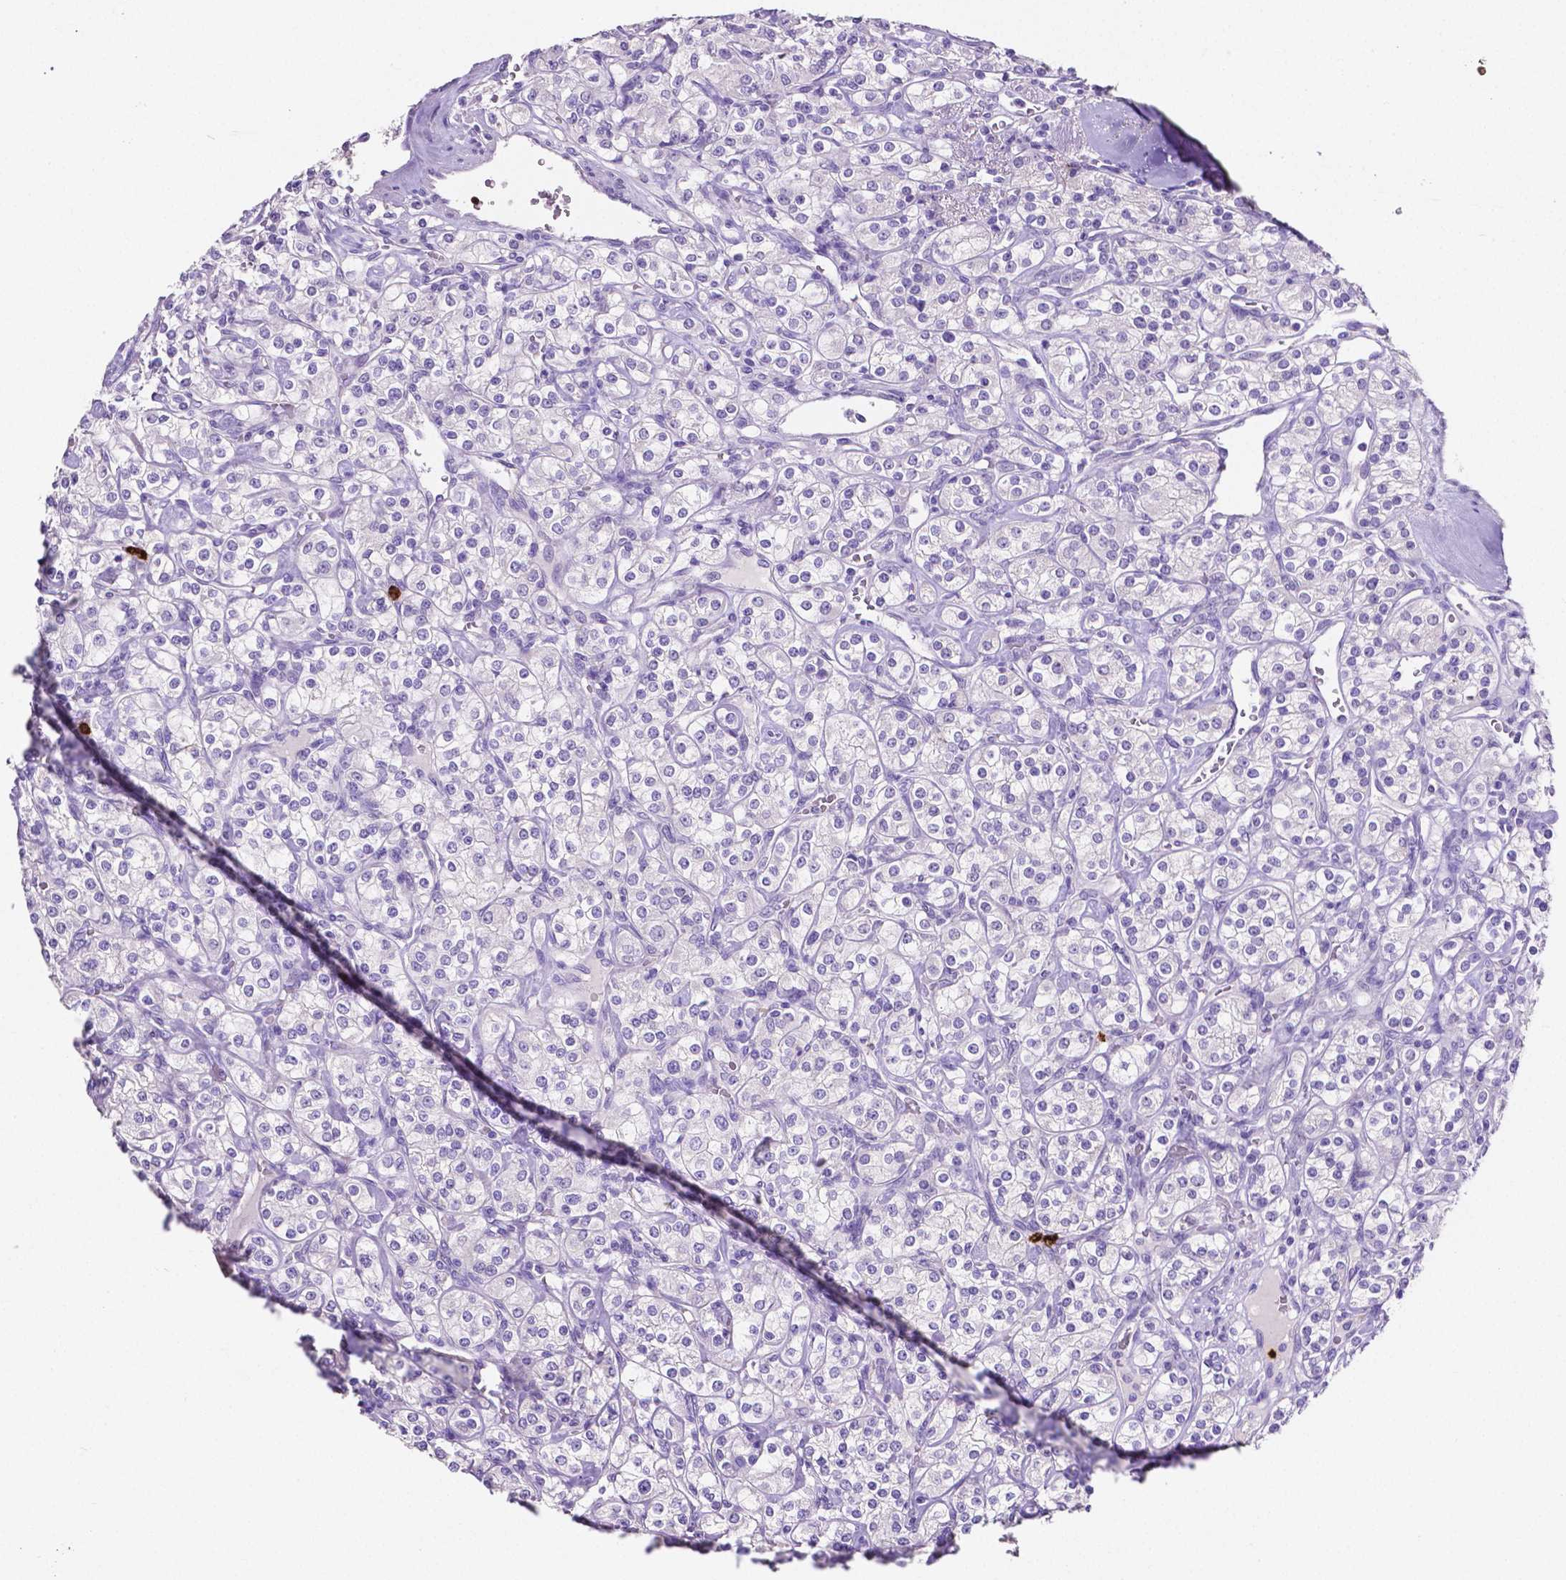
{"staining": {"intensity": "negative", "quantity": "none", "location": "none"}, "tissue": "renal cancer", "cell_type": "Tumor cells", "image_type": "cancer", "snomed": [{"axis": "morphology", "description": "Adenocarcinoma, NOS"}, {"axis": "topography", "description": "Kidney"}], "caption": "An immunohistochemistry micrograph of renal cancer is shown. There is no staining in tumor cells of renal cancer. (Immunohistochemistry (ihc), brightfield microscopy, high magnification).", "gene": "MMP9", "patient": {"sex": "male", "age": 77}}